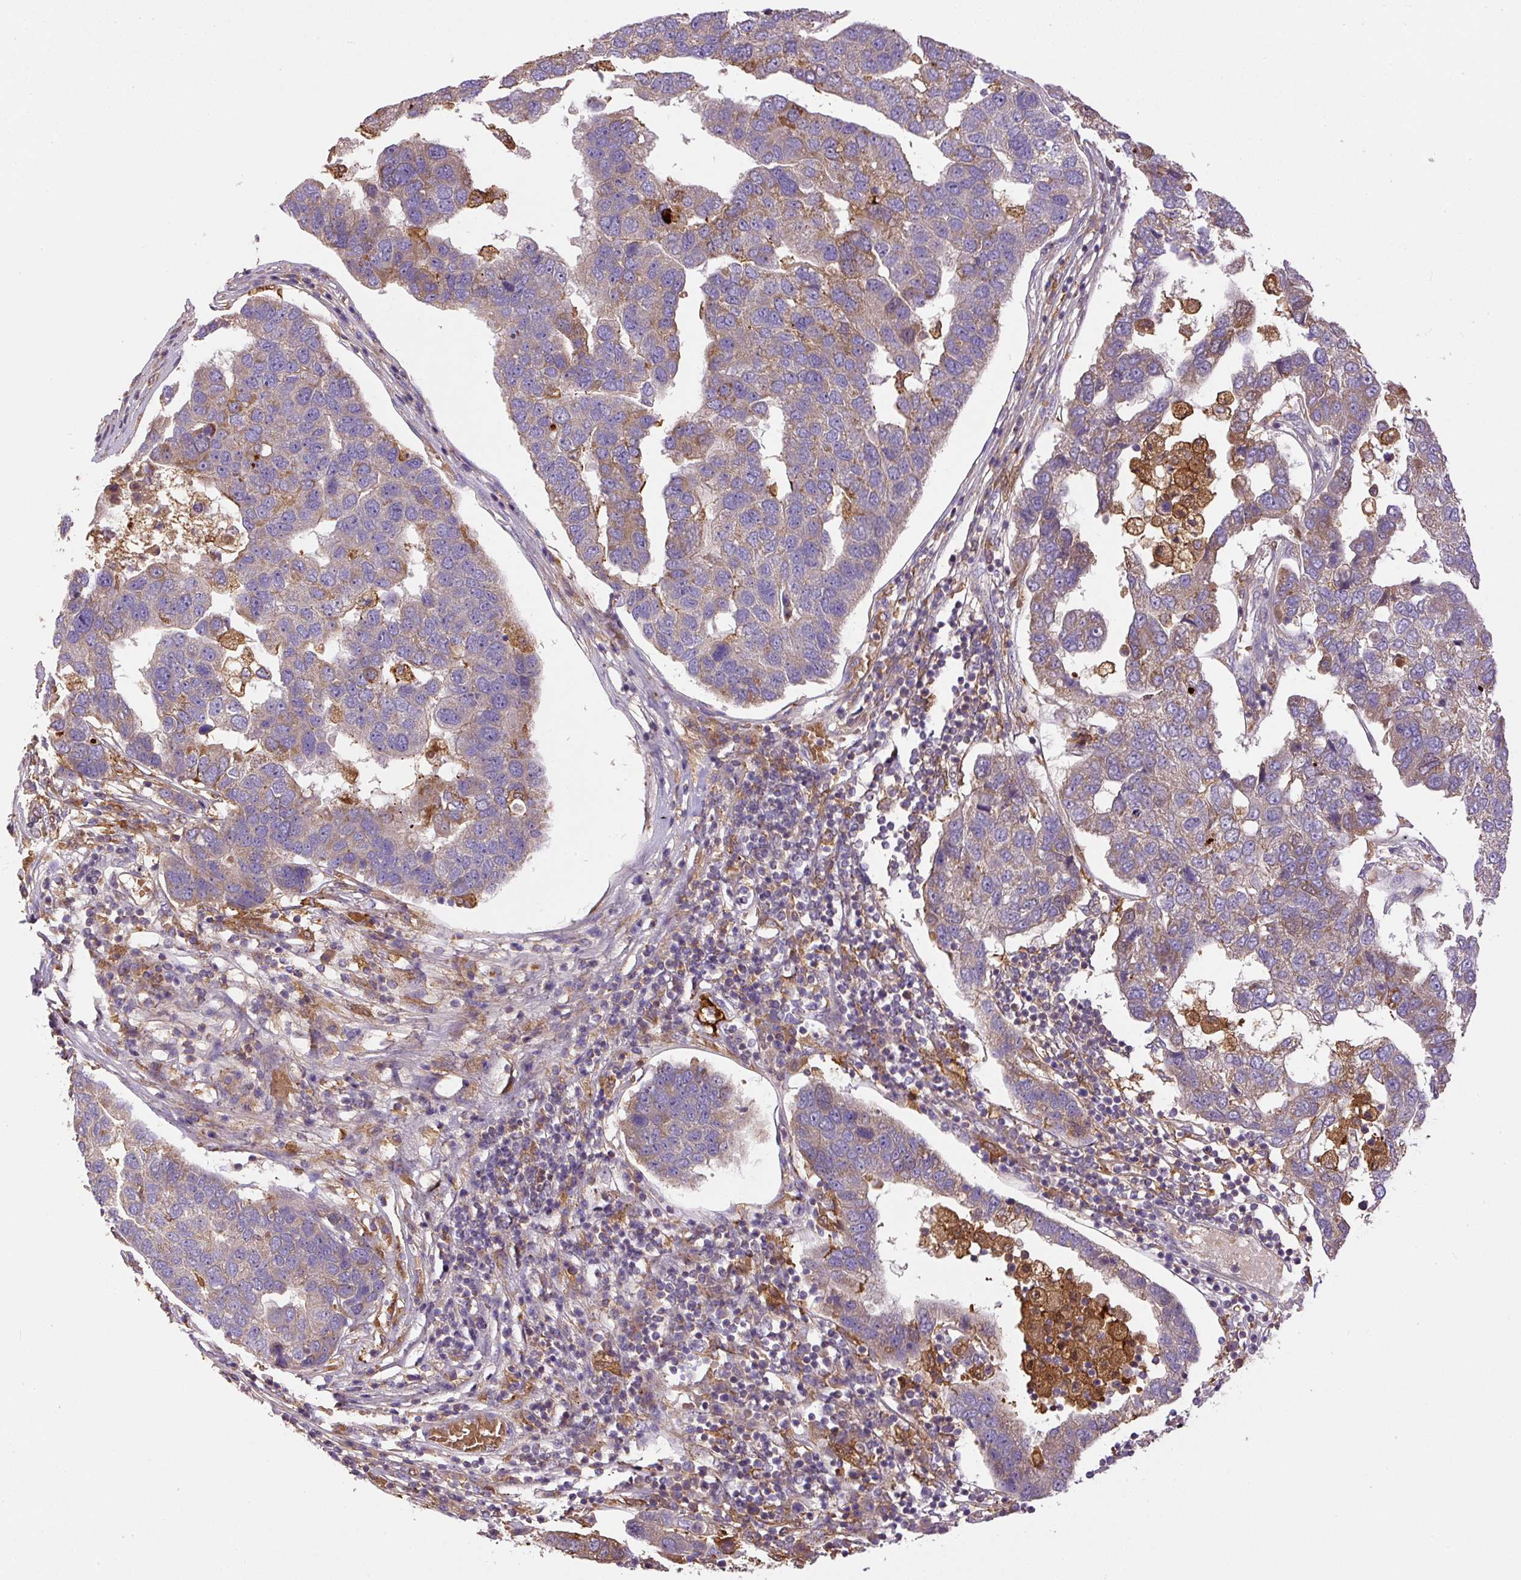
{"staining": {"intensity": "weak", "quantity": "<25%", "location": "cytoplasmic/membranous"}, "tissue": "pancreatic cancer", "cell_type": "Tumor cells", "image_type": "cancer", "snomed": [{"axis": "morphology", "description": "Adenocarcinoma, NOS"}, {"axis": "topography", "description": "Pancreas"}], "caption": "DAB (3,3'-diaminobenzidine) immunohistochemical staining of pancreatic cancer (adenocarcinoma) shows no significant staining in tumor cells.", "gene": "DAPK1", "patient": {"sex": "female", "age": 61}}